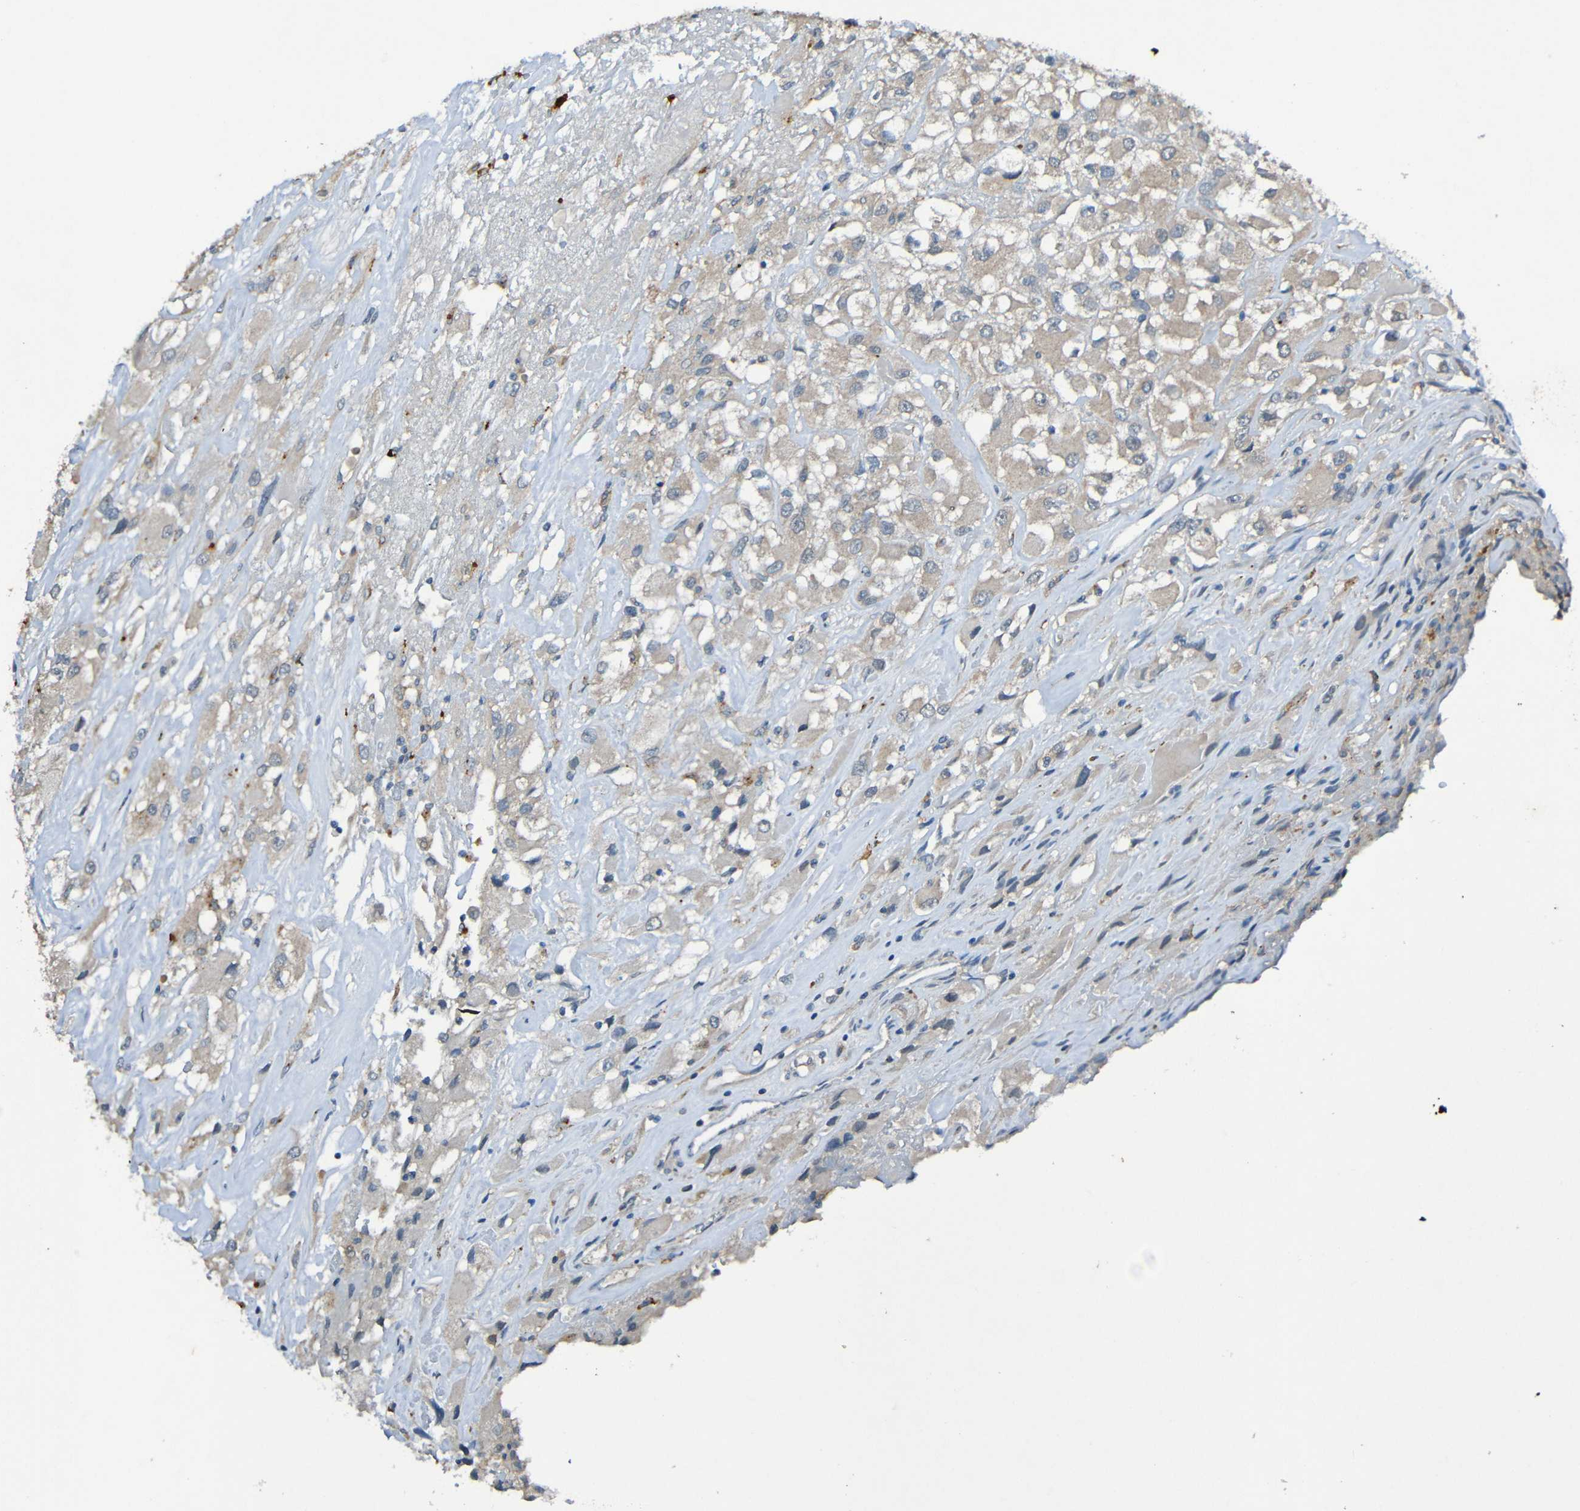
{"staining": {"intensity": "weak", "quantity": ">75%", "location": "cytoplasmic/membranous"}, "tissue": "renal cancer", "cell_type": "Tumor cells", "image_type": "cancer", "snomed": [{"axis": "morphology", "description": "Adenocarcinoma, NOS"}, {"axis": "topography", "description": "Kidney"}], "caption": "Renal cancer (adenocarcinoma) tissue exhibits weak cytoplasmic/membranous staining in about >75% of tumor cells", "gene": "LRRC70", "patient": {"sex": "female", "age": 52}}